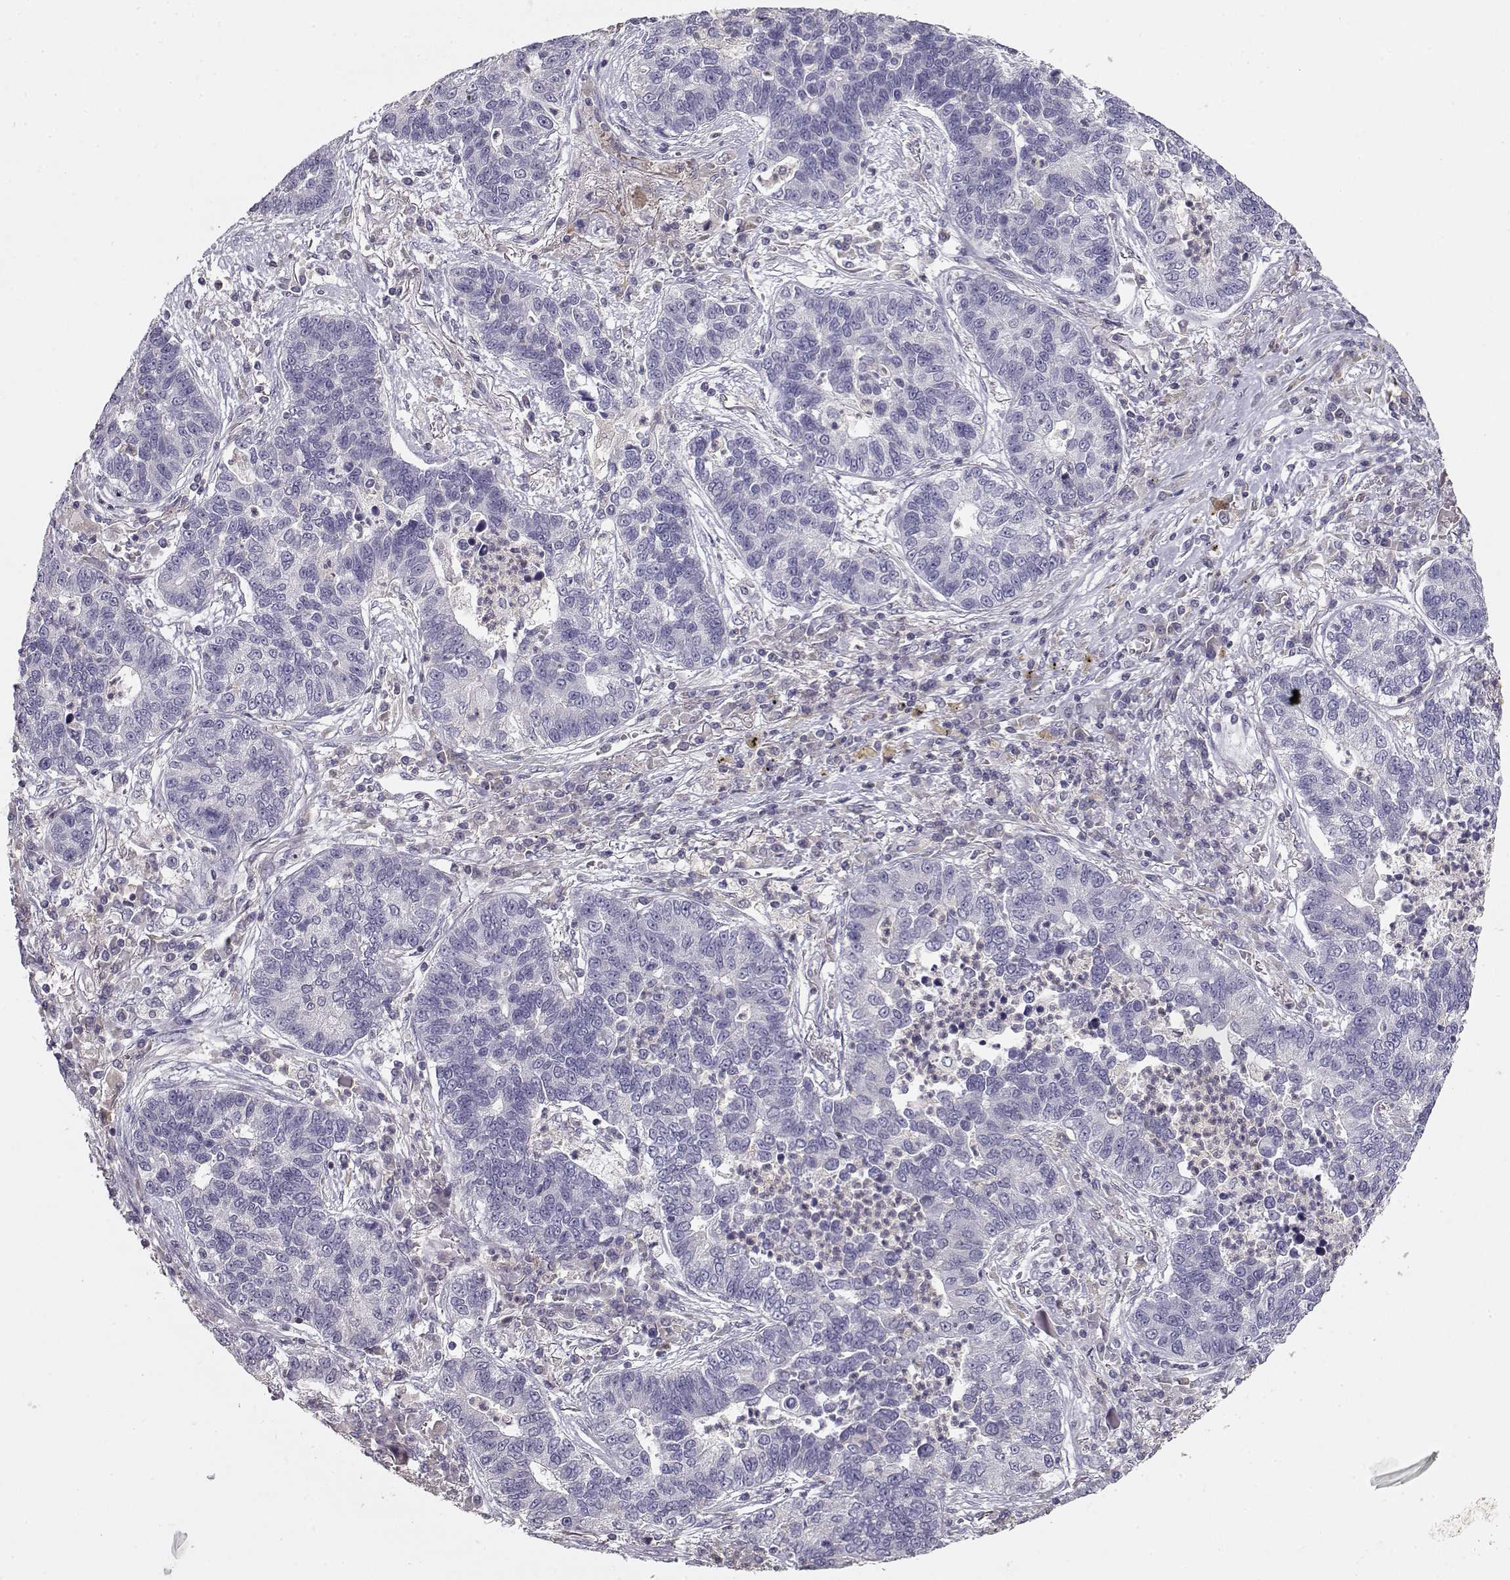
{"staining": {"intensity": "negative", "quantity": "none", "location": "none"}, "tissue": "lung cancer", "cell_type": "Tumor cells", "image_type": "cancer", "snomed": [{"axis": "morphology", "description": "Adenocarcinoma, NOS"}, {"axis": "topography", "description": "Lung"}], "caption": "Immunohistochemistry image of lung adenocarcinoma stained for a protein (brown), which shows no staining in tumor cells.", "gene": "VAV1", "patient": {"sex": "female", "age": 57}}